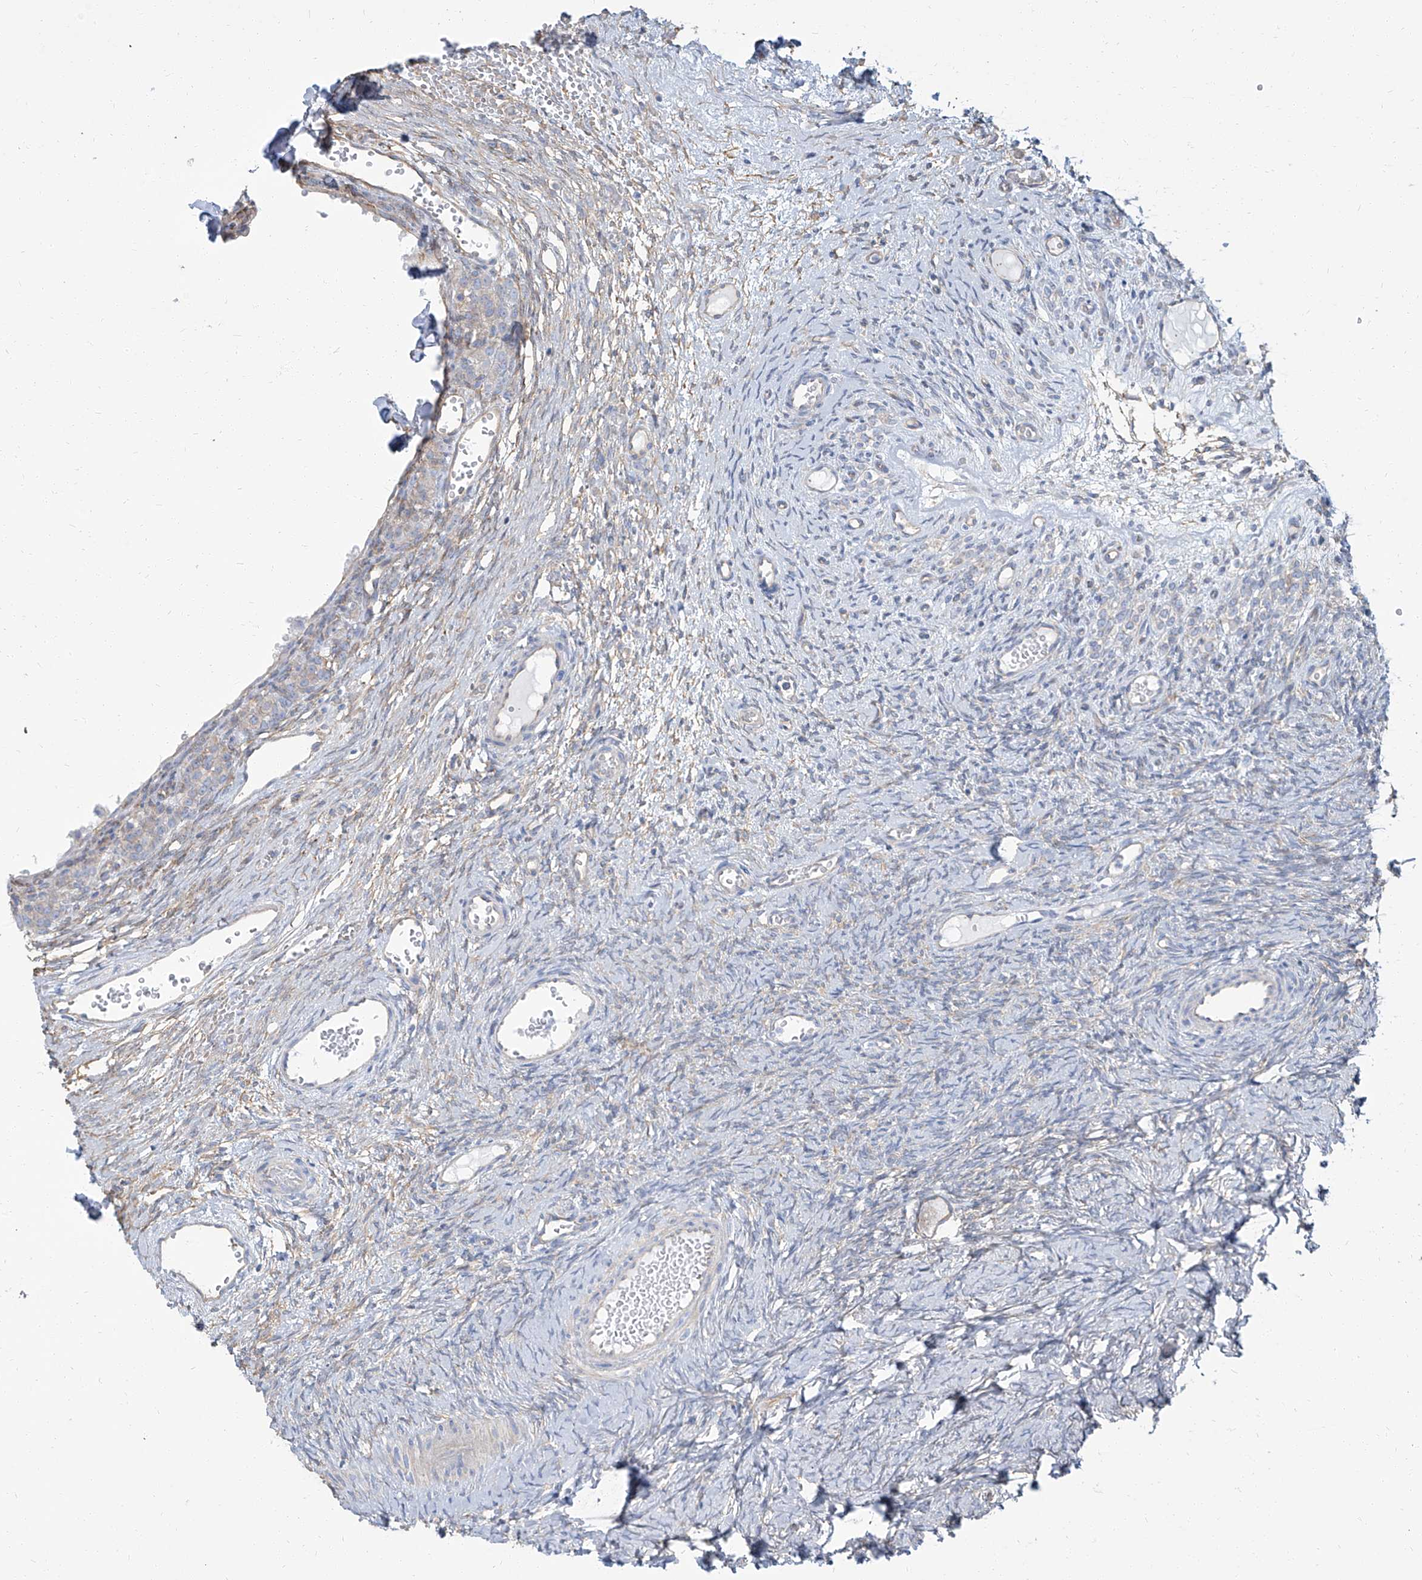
{"staining": {"intensity": "negative", "quantity": "none", "location": "none"}, "tissue": "ovary", "cell_type": "Ovarian stroma cells", "image_type": "normal", "snomed": [{"axis": "morphology", "description": "Adenocarcinoma, NOS"}, {"axis": "topography", "description": "Endometrium"}], "caption": "Immunohistochemistry (IHC) of unremarkable human ovary reveals no expression in ovarian stroma cells.", "gene": "TXLNB", "patient": {"sex": "female", "age": 32}}